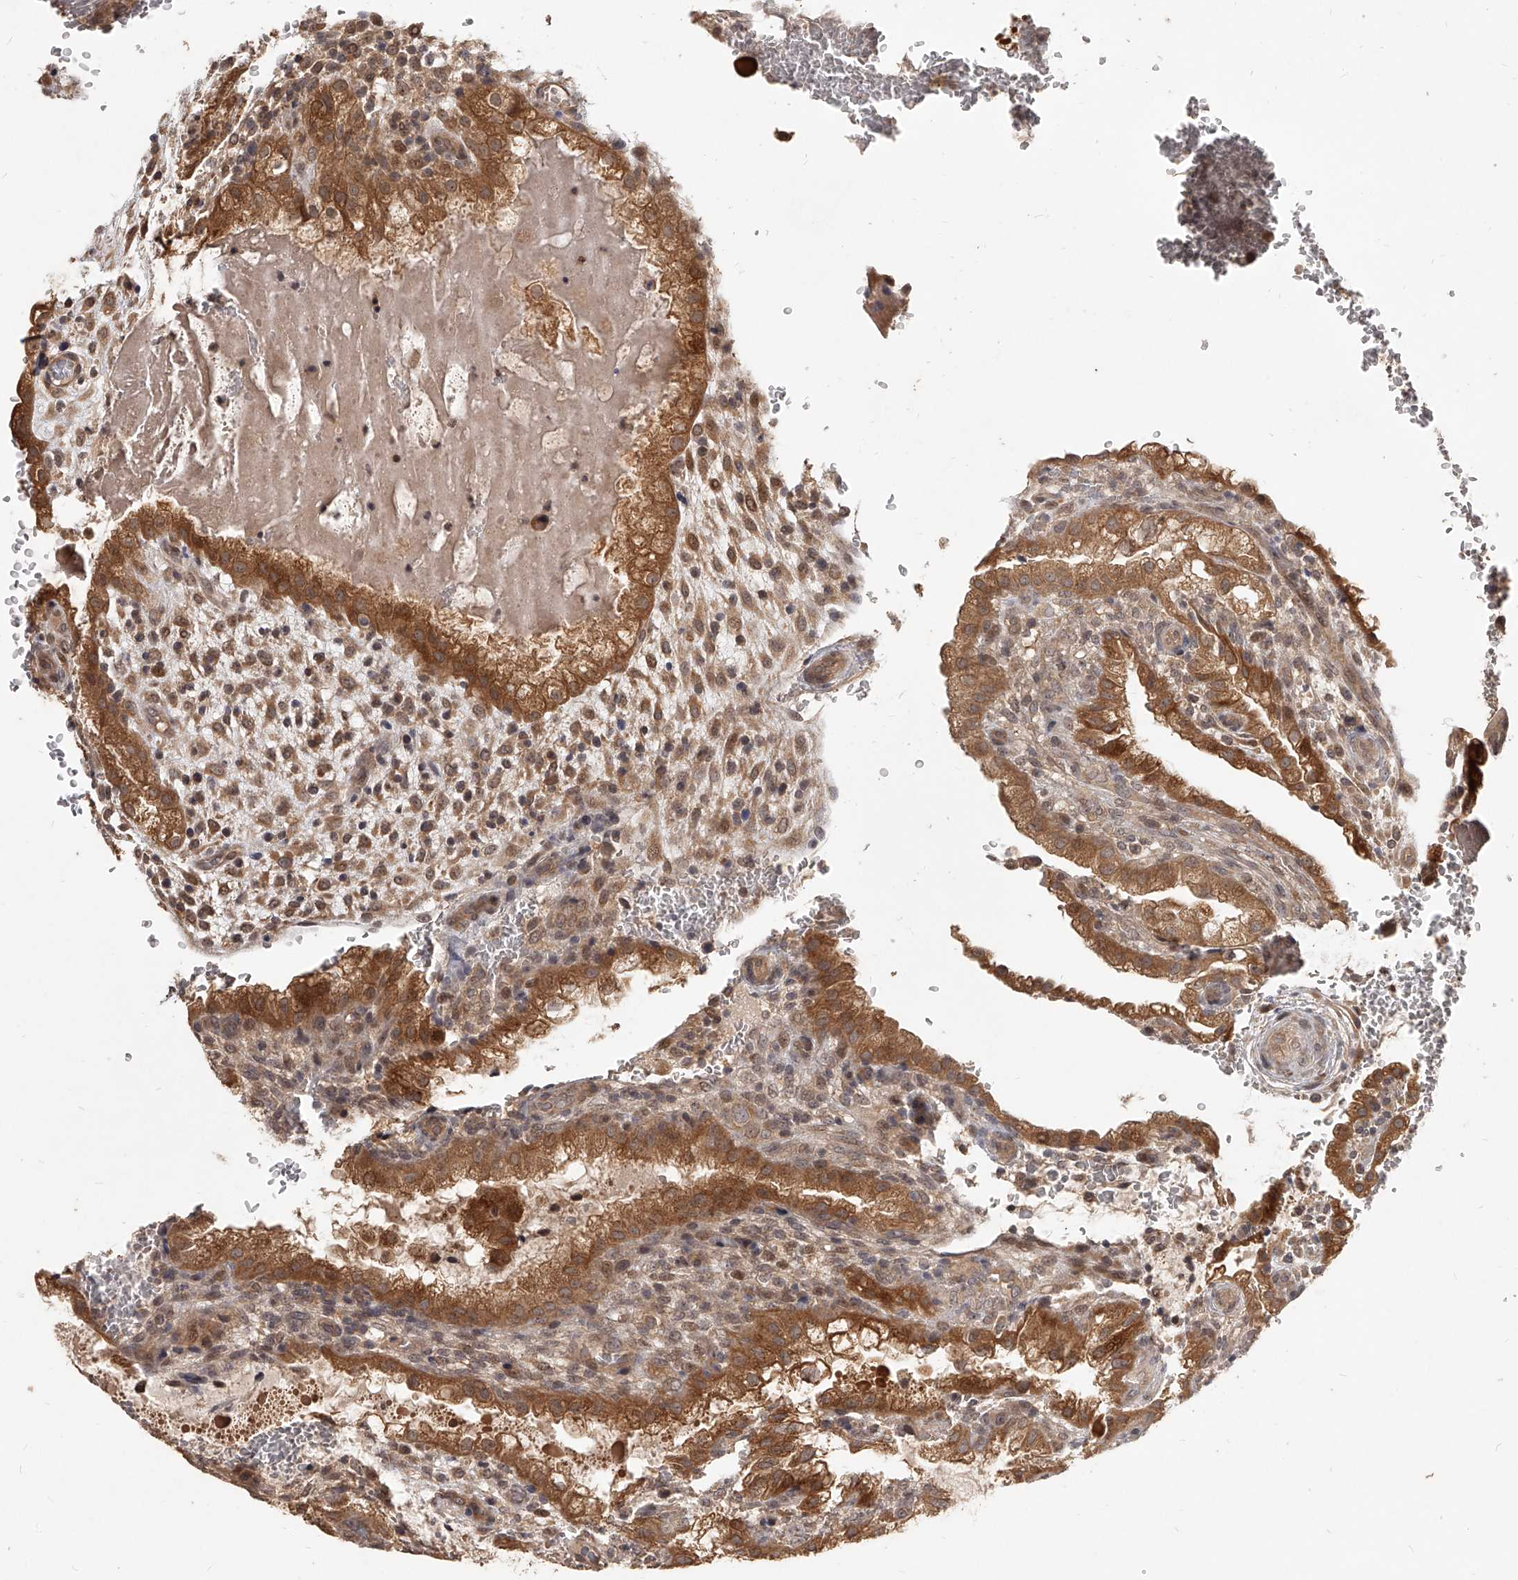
{"staining": {"intensity": "weak", "quantity": ">75%", "location": "cytoplasmic/membranous,nuclear"}, "tissue": "placenta", "cell_type": "Decidual cells", "image_type": "normal", "snomed": [{"axis": "morphology", "description": "Normal tissue, NOS"}, {"axis": "topography", "description": "Placenta"}], "caption": "Immunohistochemistry of unremarkable placenta demonstrates low levels of weak cytoplasmic/membranous,nuclear expression in approximately >75% of decidual cells. The staining was performed using DAB (3,3'-diaminobenzidine), with brown indicating positive protein expression. Nuclei are stained blue with hematoxylin.", "gene": "SLC37A1", "patient": {"sex": "female", "age": 35}}